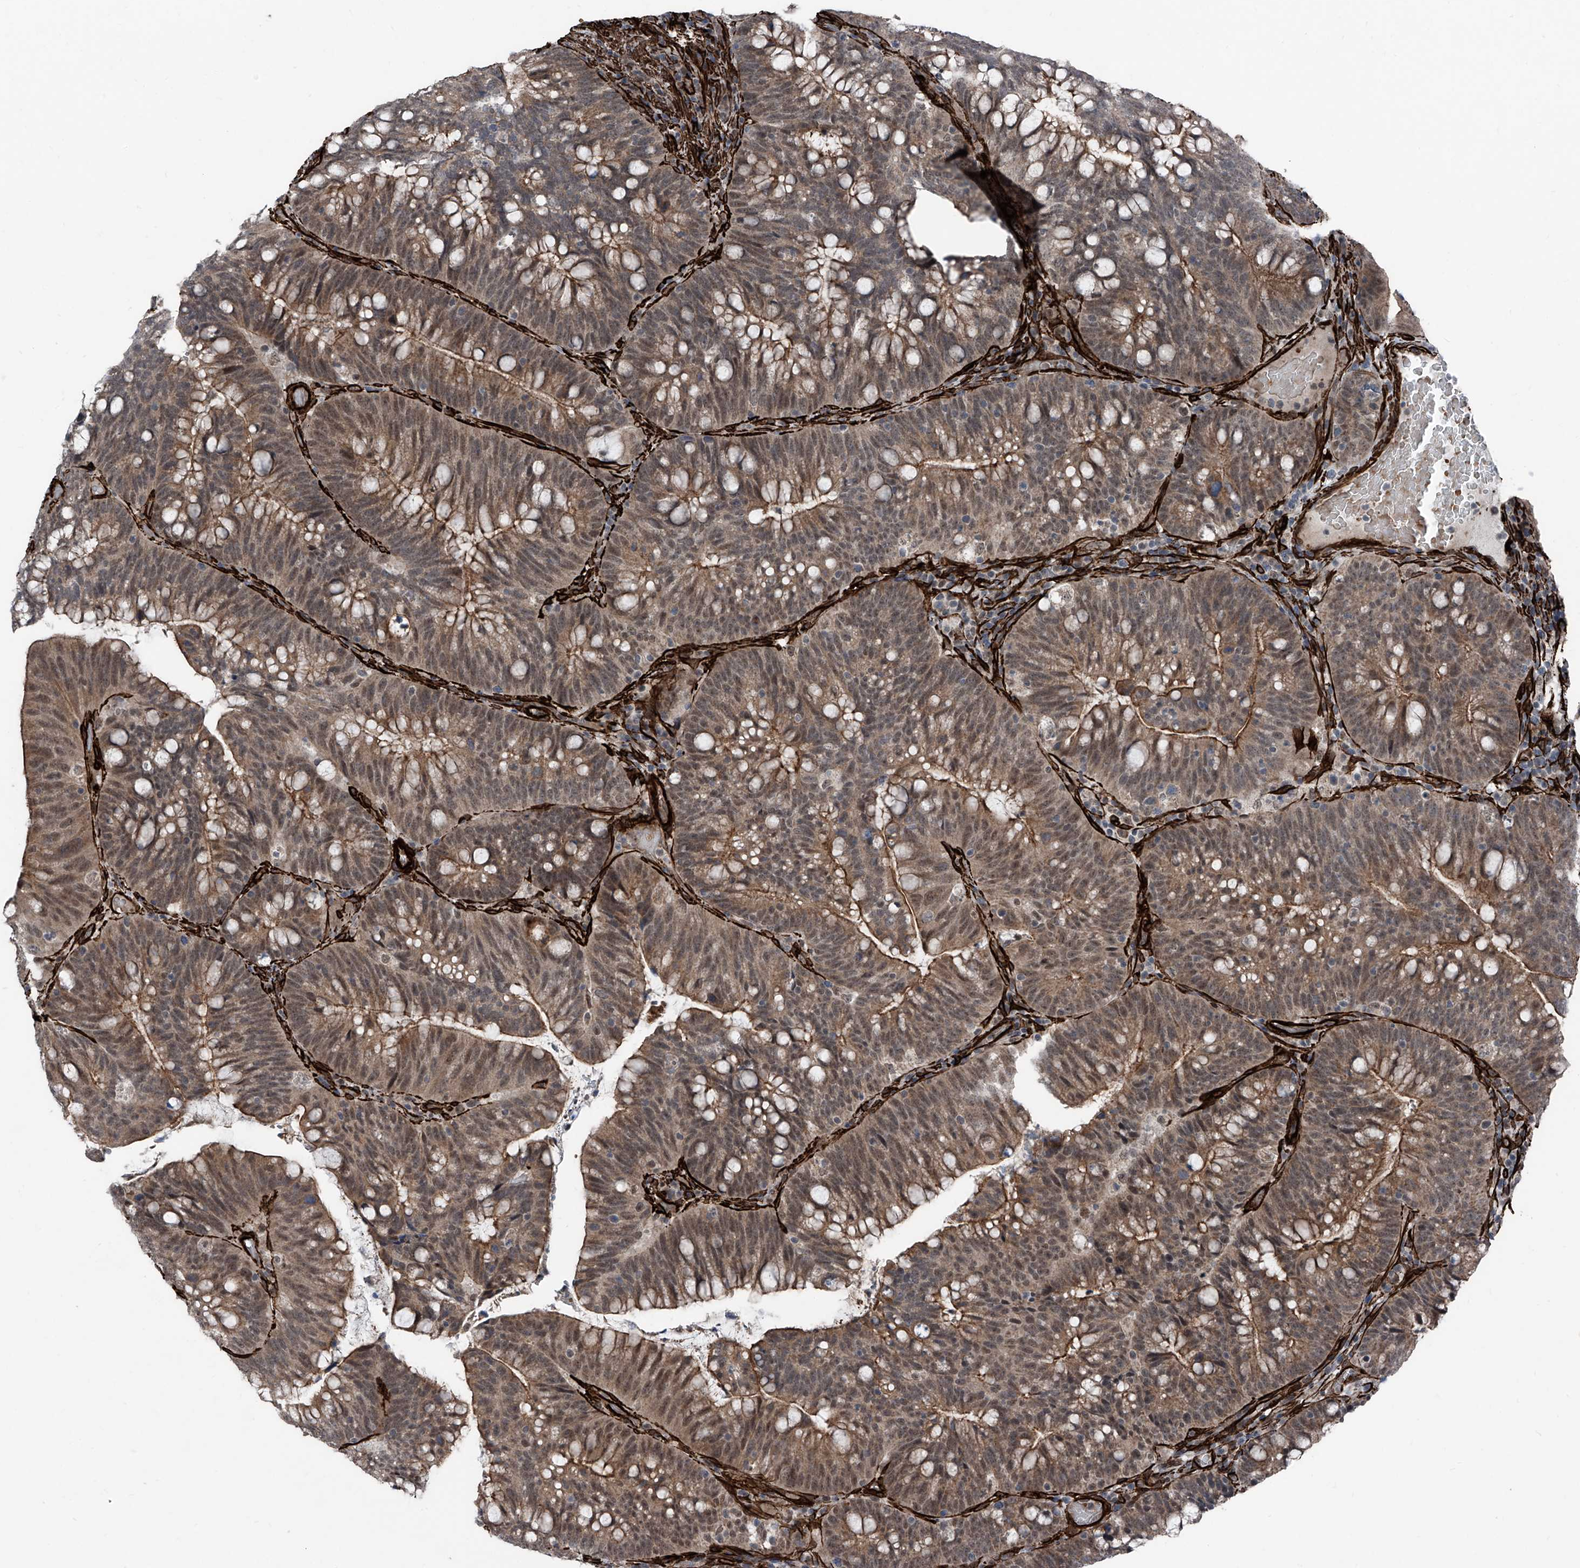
{"staining": {"intensity": "moderate", "quantity": ">75%", "location": "cytoplasmic/membranous,nuclear"}, "tissue": "colorectal cancer", "cell_type": "Tumor cells", "image_type": "cancer", "snomed": [{"axis": "morphology", "description": "Adenocarcinoma, NOS"}, {"axis": "topography", "description": "Colon"}], "caption": "Immunohistochemistry staining of adenocarcinoma (colorectal), which reveals medium levels of moderate cytoplasmic/membranous and nuclear positivity in about >75% of tumor cells indicating moderate cytoplasmic/membranous and nuclear protein expression. The staining was performed using DAB (brown) for protein detection and nuclei were counterstained in hematoxylin (blue).", "gene": "COA7", "patient": {"sex": "female", "age": 66}}